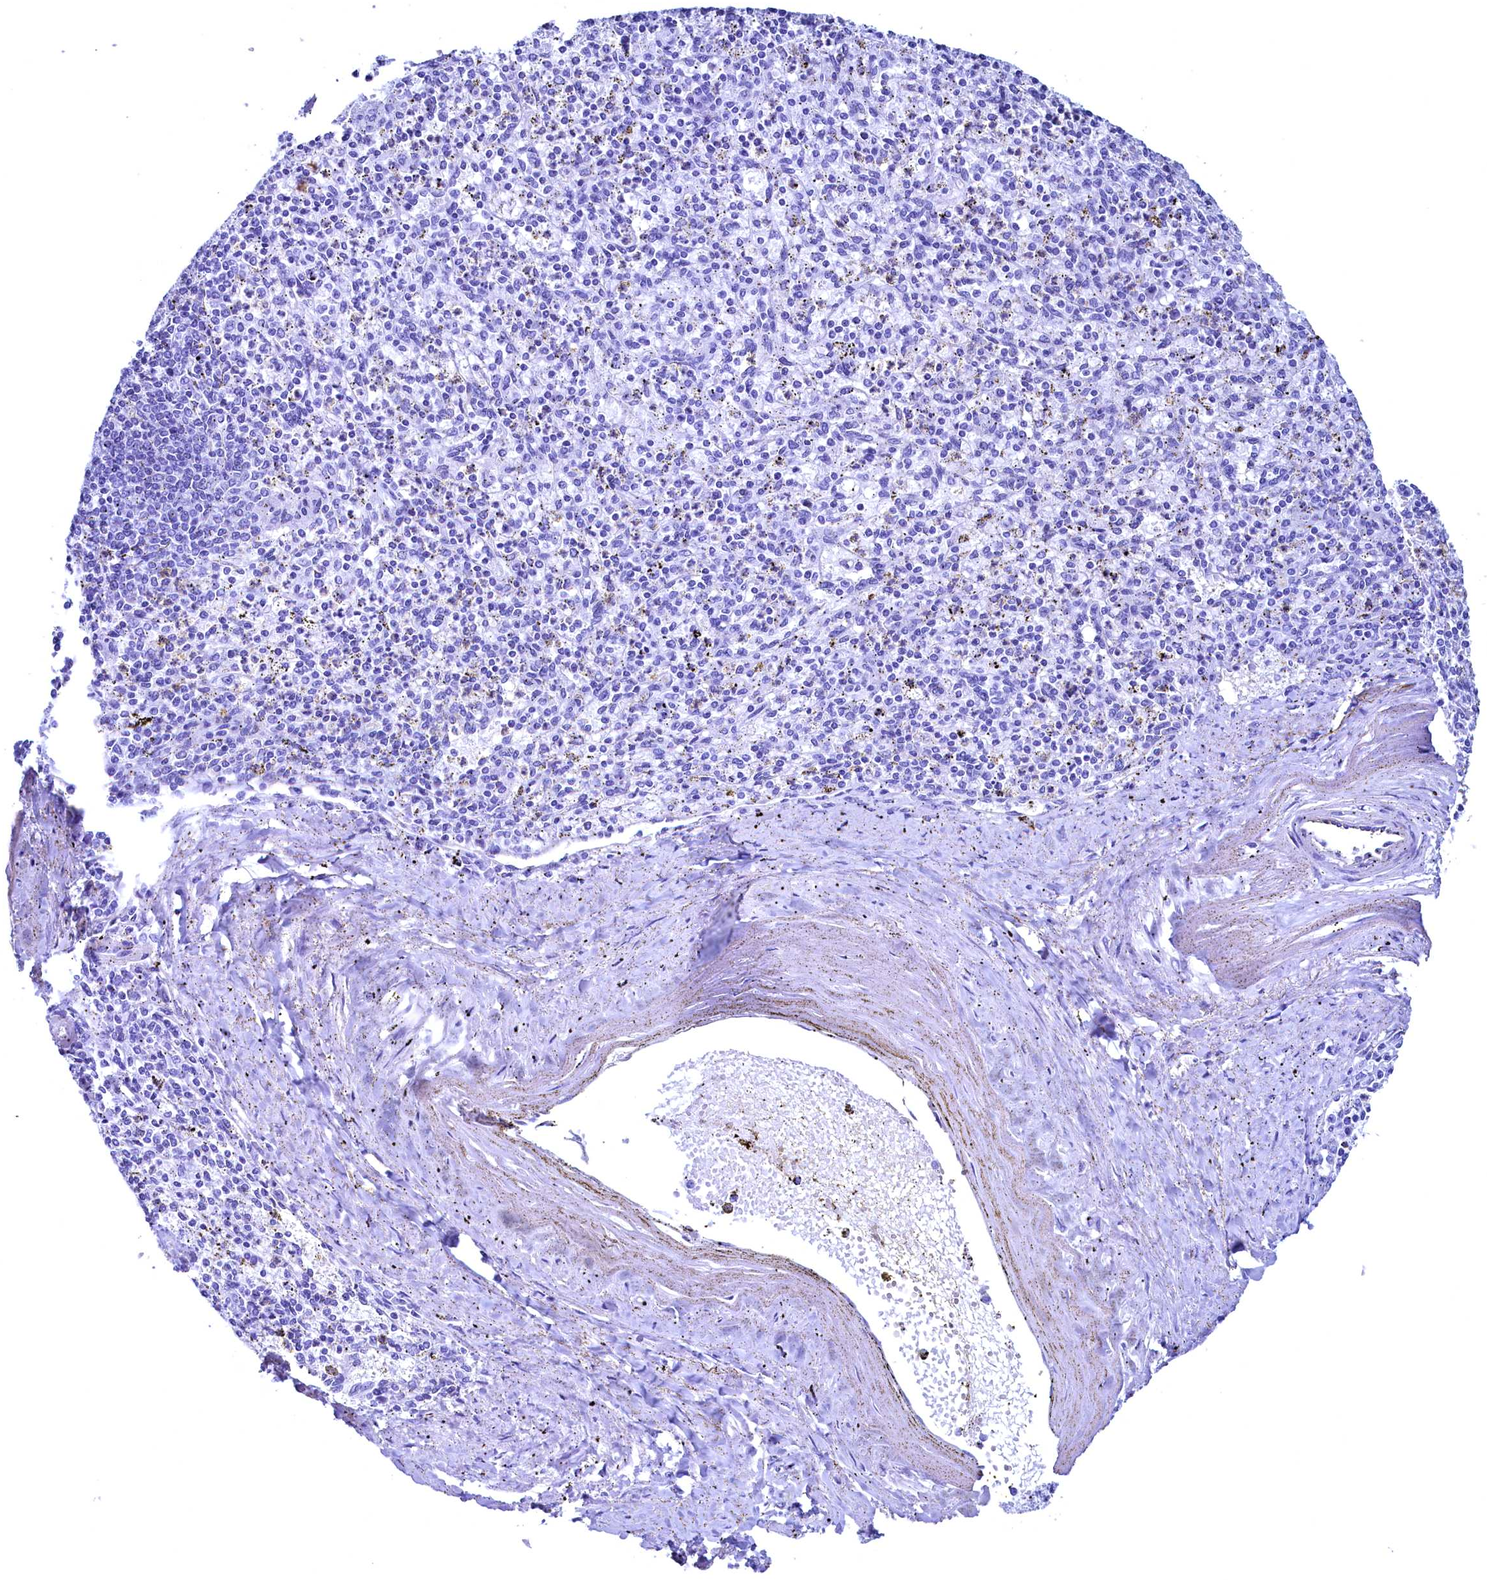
{"staining": {"intensity": "negative", "quantity": "none", "location": "none"}, "tissue": "spleen", "cell_type": "Cells in red pulp", "image_type": "normal", "snomed": [{"axis": "morphology", "description": "Normal tissue, NOS"}, {"axis": "topography", "description": "Spleen"}], "caption": "High power microscopy histopathology image of an immunohistochemistry (IHC) micrograph of unremarkable spleen, revealing no significant expression in cells in red pulp.", "gene": "FLYWCH2", "patient": {"sex": "male", "age": 72}}